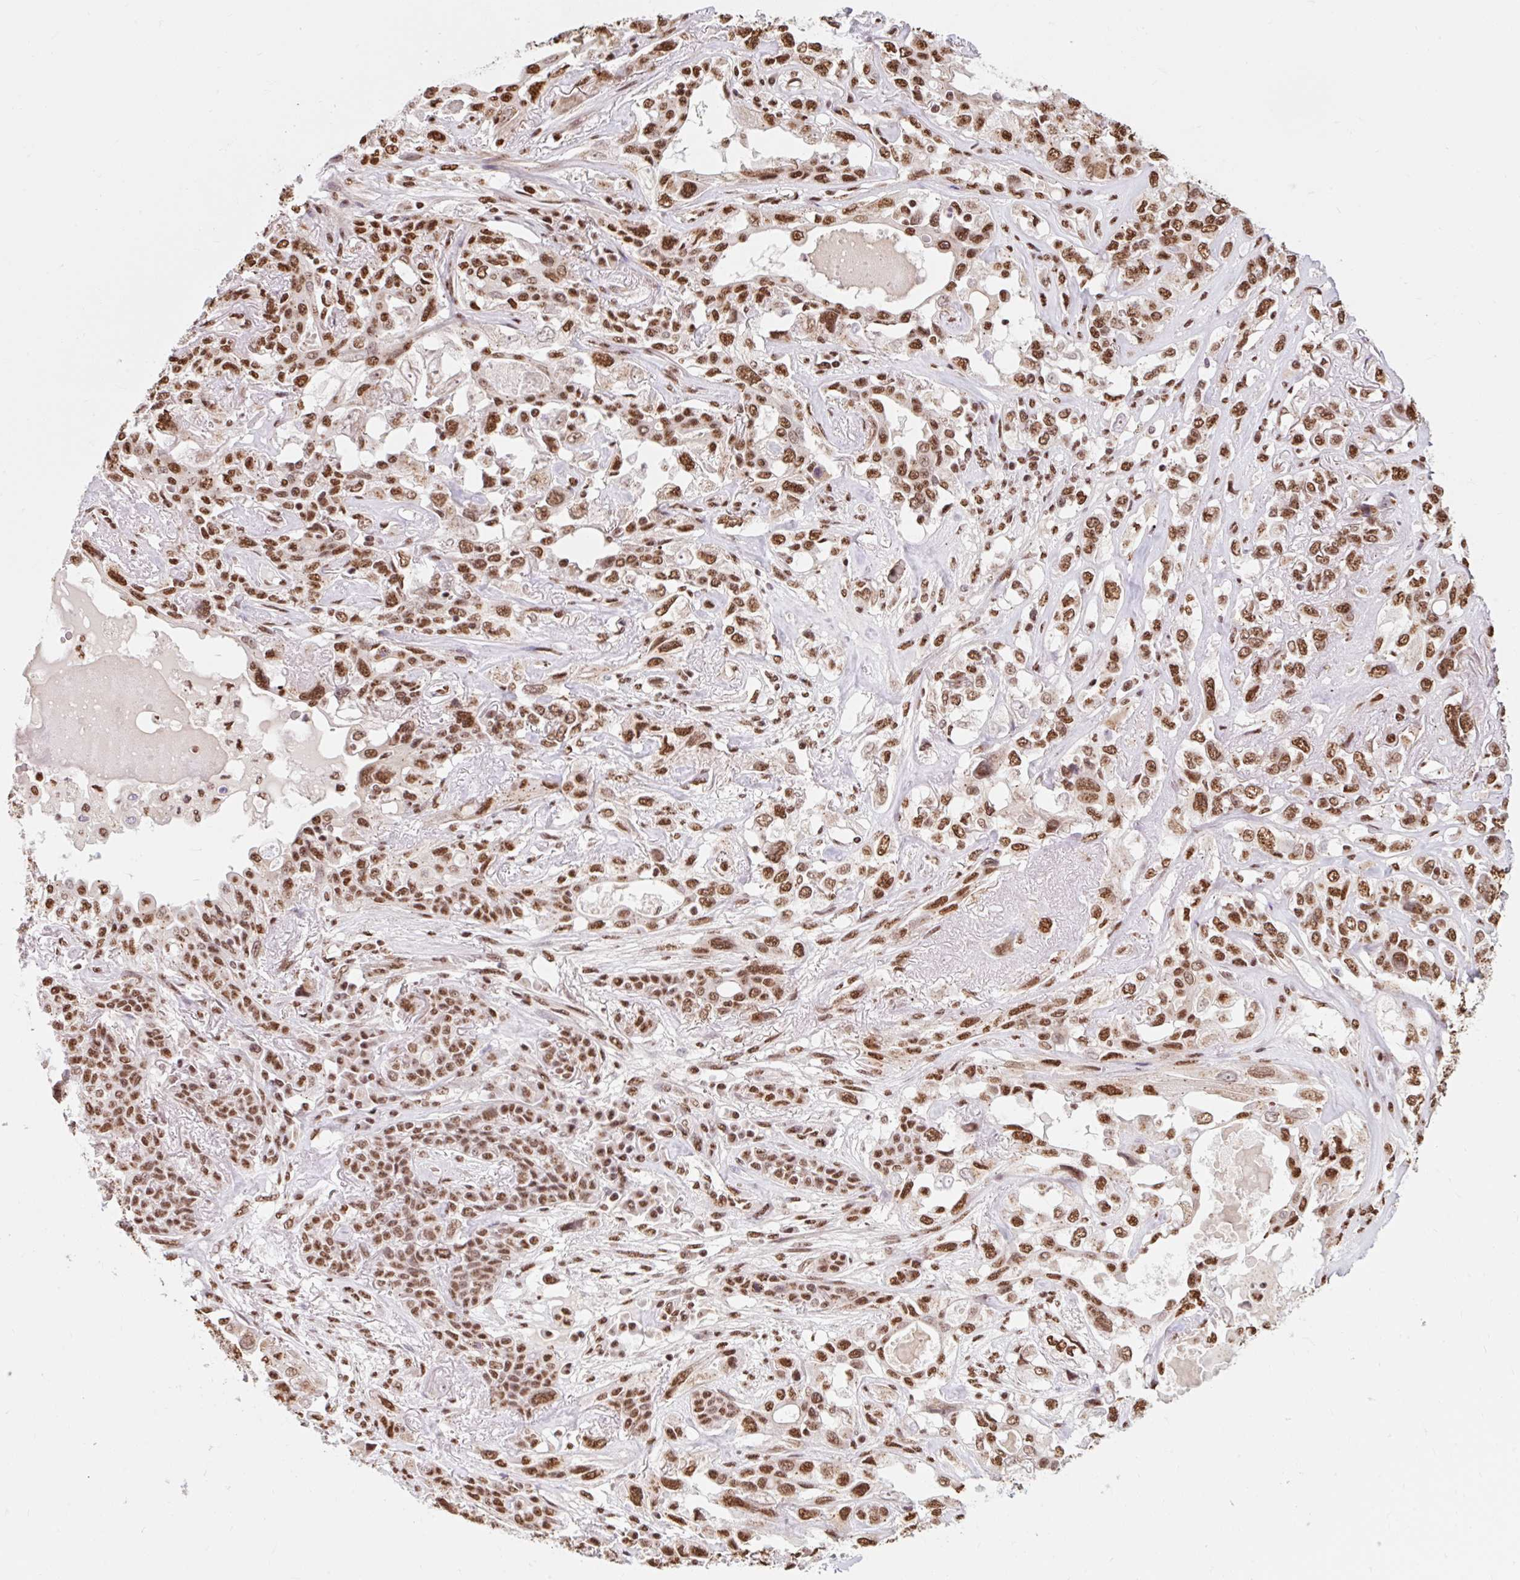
{"staining": {"intensity": "strong", "quantity": ">75%", "location": "nuclear"}, "tissue": "lung cancer", "cell_type": "Tumor cells", "image_type": "cancer", "snomed": [{"axis": "morphology", "description": "Squamous cell carcinoma, NOS"}, {"axis": "topography", "description": "Lung"}], "caption": "Tumor cells demonstrate high levels of strong nuclear staining in about >75% of cells in human lung cancer. The staining was performed using DAB, with brown indicating positive protein expression. Nuclei are stained blue with hematoxylin.", "gene": "BICRA", "patient": {"sex": "female", "age": 70}}